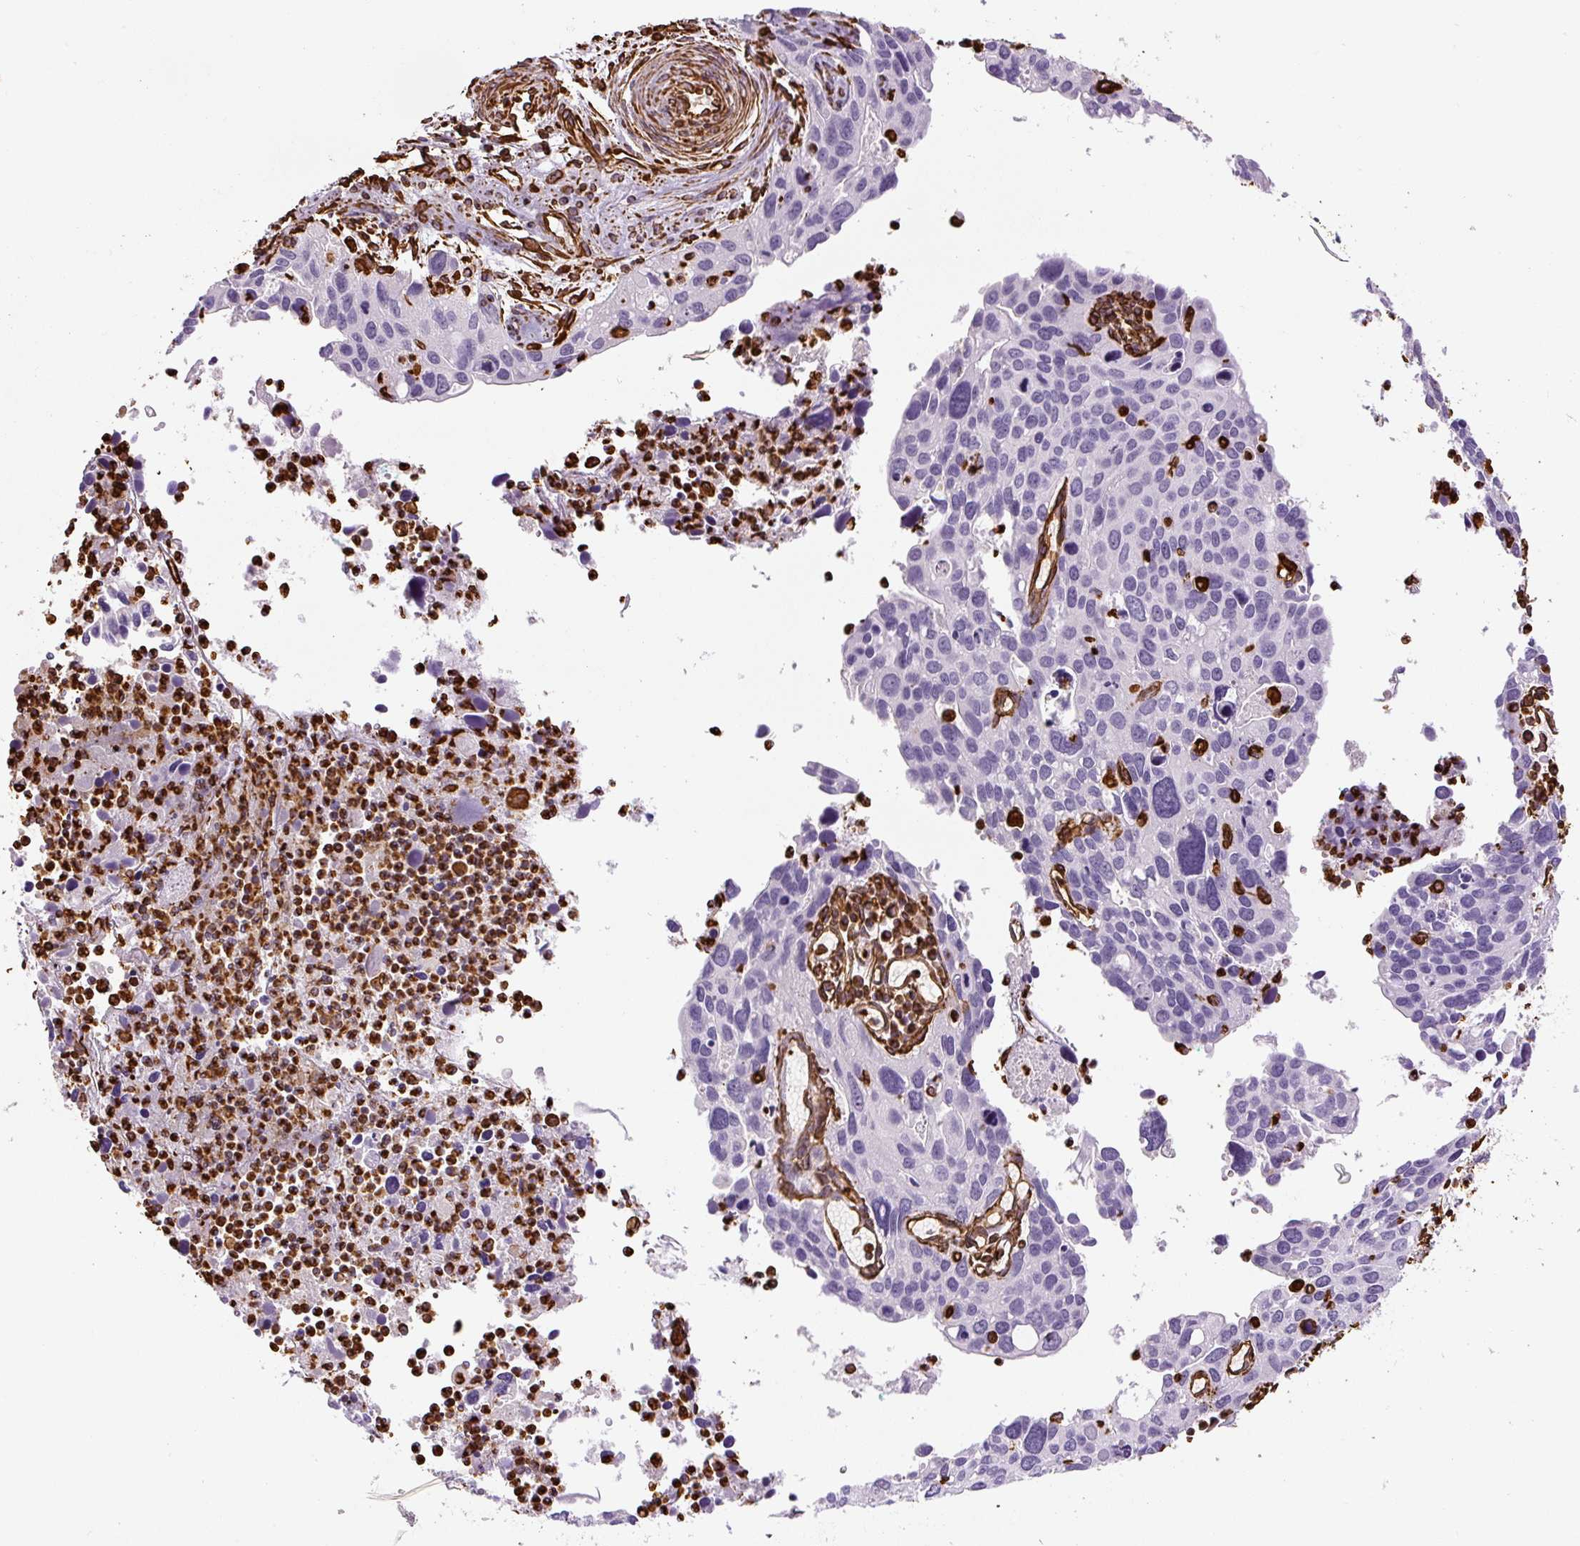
{"staining": {"intensity": "negative", "quantity": "none", "location": "none"}, "tissue": "cervical cancer", "cell_type": "Tumor cells", "image_type": "cancer", "snomed": [{"axis": "morphology", "description": "Squamous cell carcinoma, NOS"}, {"axis": "topography", "description": "Cervix"}], "caption": "A high-resolution photomicrograph shows IHC staining of cervical cancer, which demonstrates no significant expression in tumor cells. Nuclei are stained in blue.", "gene": "VIM", "patient": {"sex": "female", "age": 55}}